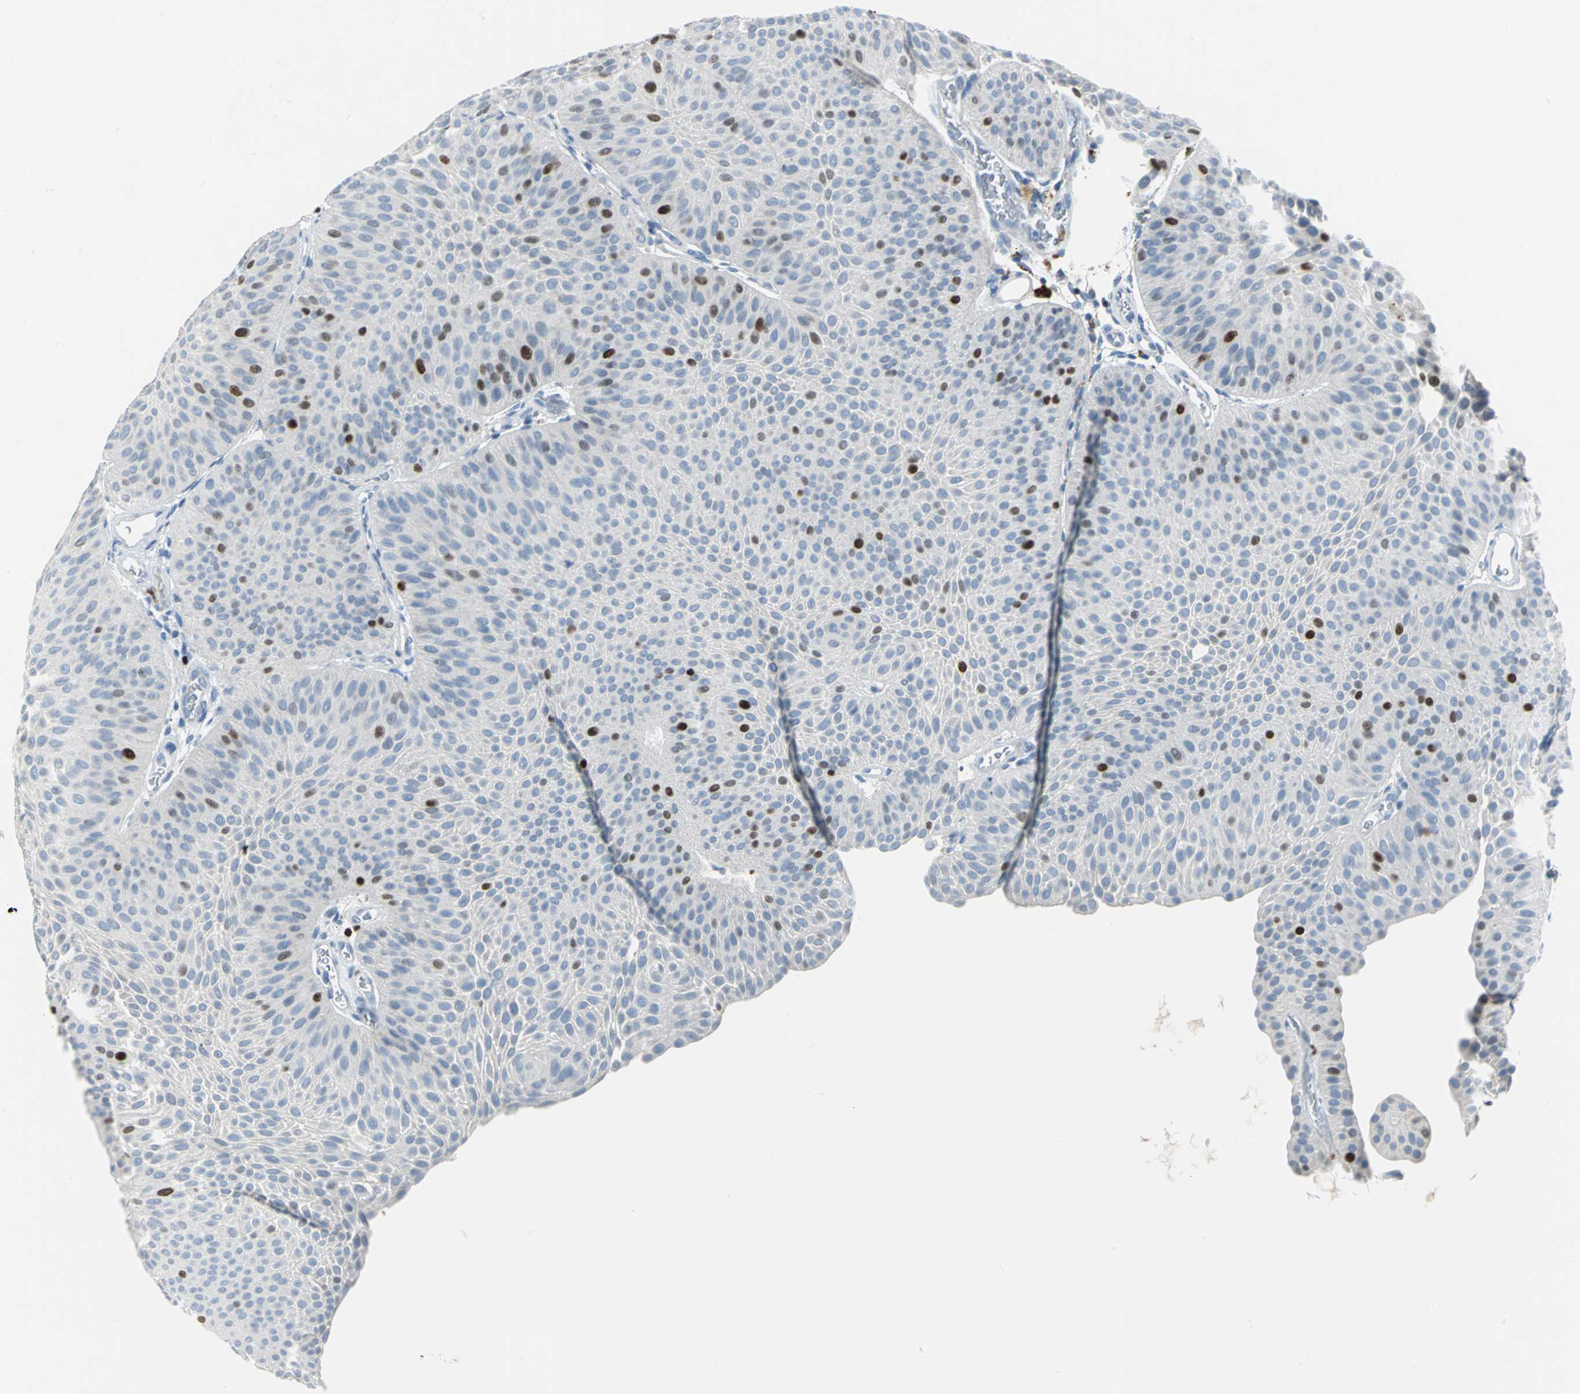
{"staining": {"intensity": "strong", "quantity": "<25%", "location": "nuclear"}, "tissue": "urothelial cancer", "cell_type": "Tumor cells", "image_type": "cancer", "snomed": [{"axis": "morphology", "description": "Urothelial carcinoma, Low grade"}, {"axis": "topography", "description": "Urinary bladder"}], "caption": "DAB (3,3'-diaminobenzidine) immunohistochemical staining of human urothelial cancer reveals strong nuclear protein expression in approximately <25% of tumor cells.", "gene": "MCM4", "patient": {"sex": "female", "age": 60}}